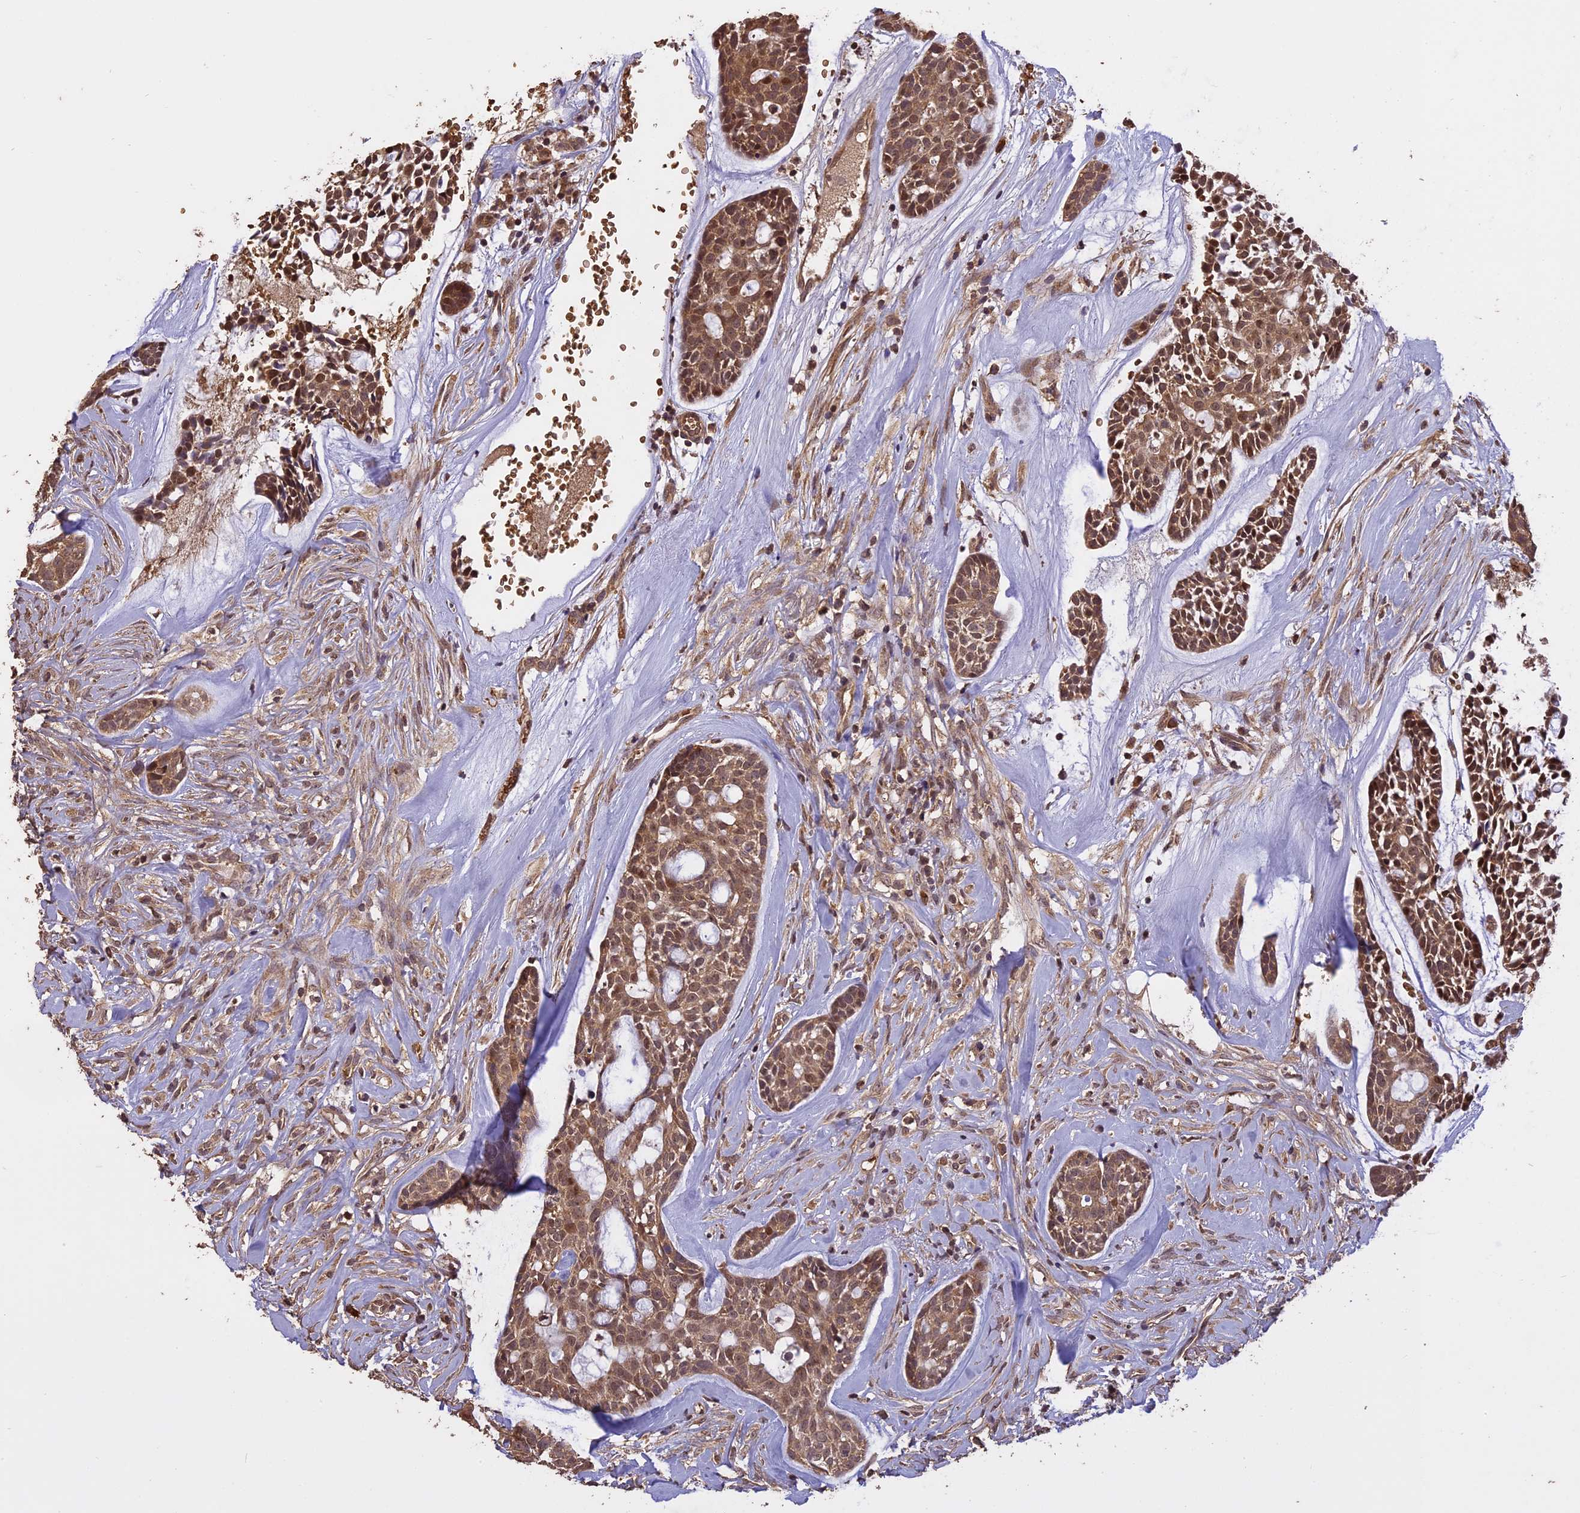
{"staining": {"intensity": "moderate", "quantity": ">75%", "location": "cytoplasmic/membranous,nuclear"}, "tissue": "head and neck cancer", "cell_type": "Tumor cells", "image_type": "cancer", "snomed": [{"axis": "morphology", "description": "Normal tissue, NOS"}, {"axis": "morphology", "description": "Adenocarcinoma, NOS"}, {"axis": "topography", "description": "Subcutis"}, {"axis": "topography", "description": "Nasopharynx"}, {"axis": "topography", "description": "Head-Neck"}], "caption": "Moderate cytoplasmic/membranous and nuclear protein expression is appreciated in approximately >75% of tumor cells in adenocarcinoma (head and neck).", "gene": "TIGD7", "patient": {"sex": "female", "age": 73}}